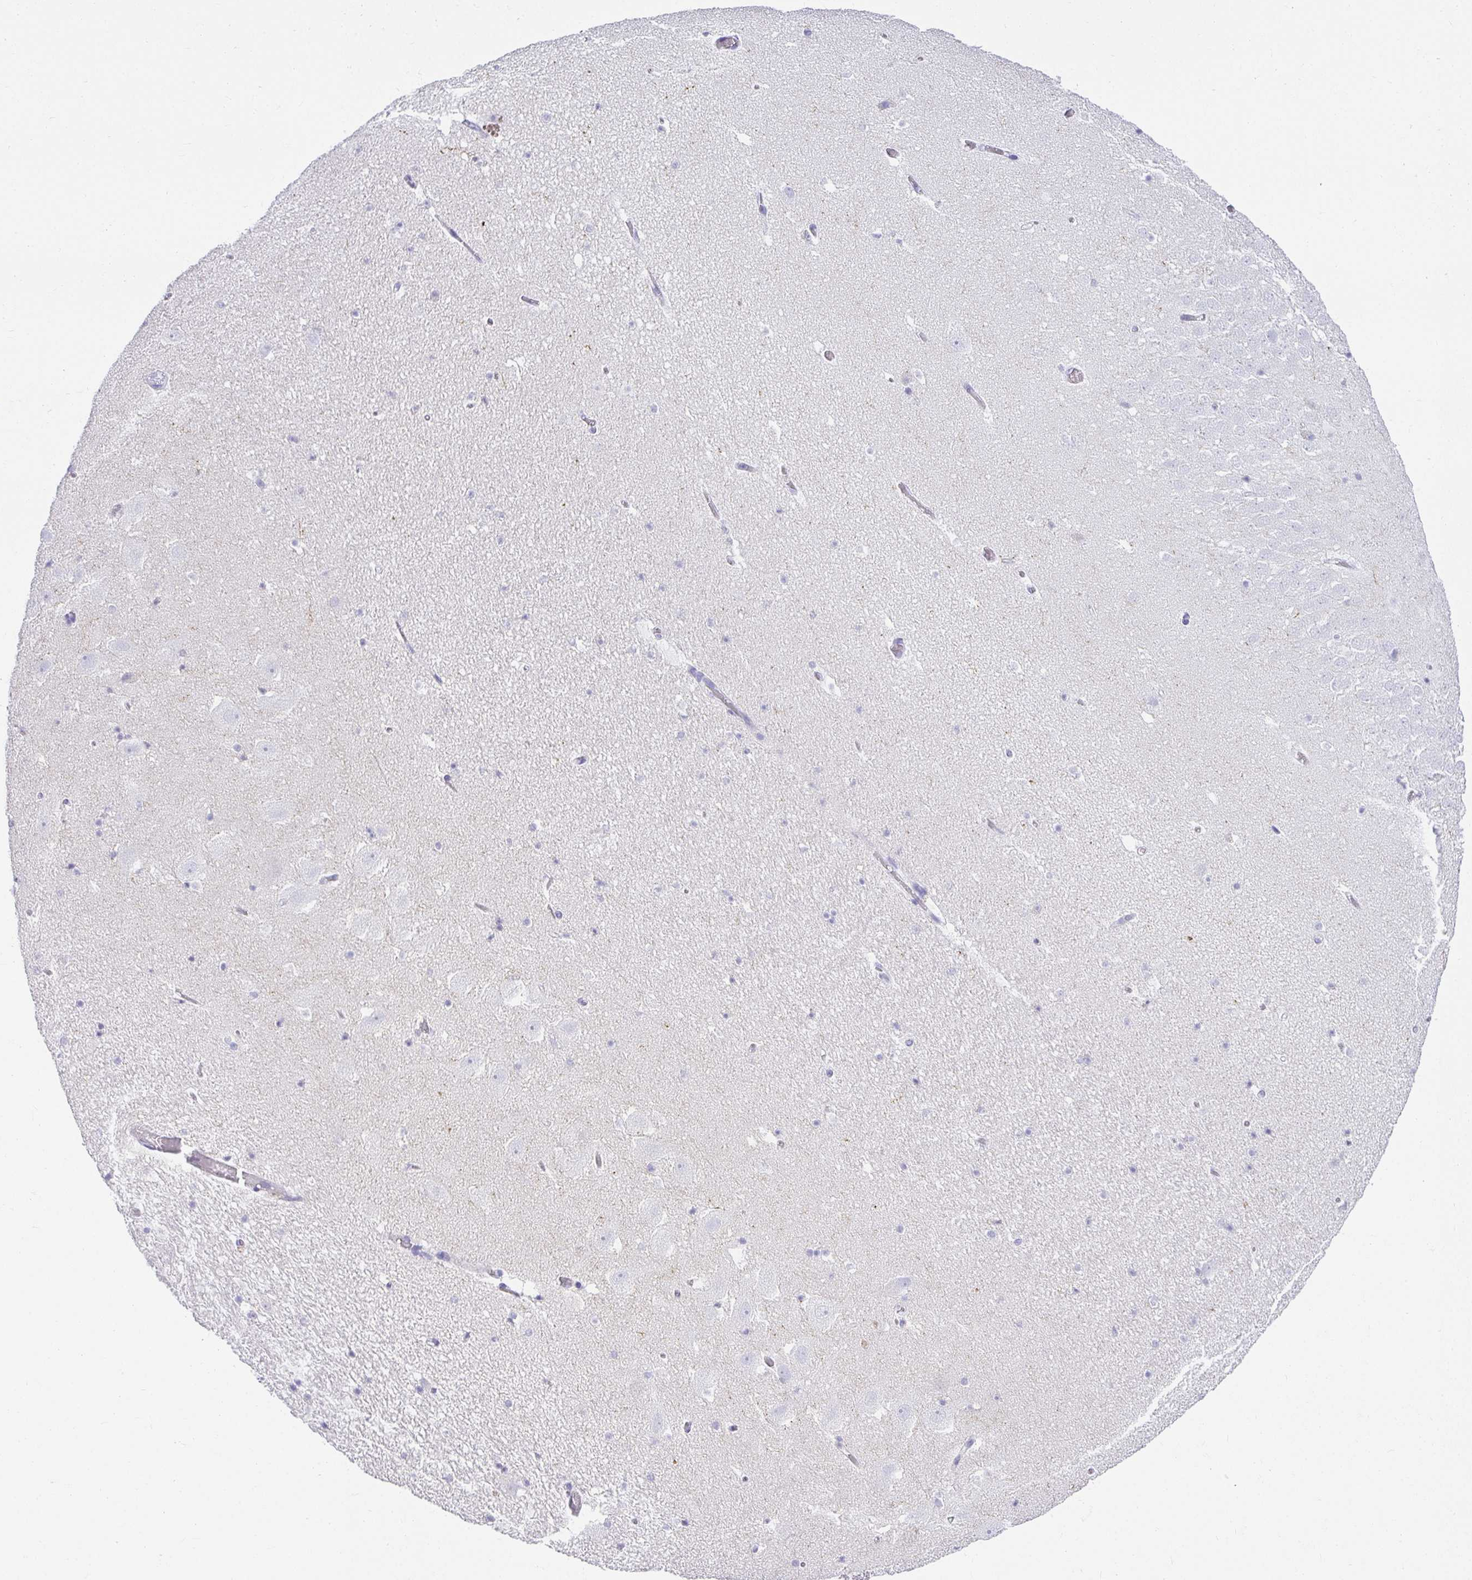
{"staining": {"intensity": "negative", "quantity": "none", "location": "none"}, "tissue": "hippocampus", "cell_type": "Glial cells", "image_type": "normal", "snomed": [{"axis": "morphology", "description": "Normal tissue, NOS"}, {"axis": "topography", "description": "Hippocampus"}], "caption": "There is no significant expression in glial cells of hippocampus.", "gene": "CHAT", "patient": {"sex": "female", "age": 42}}